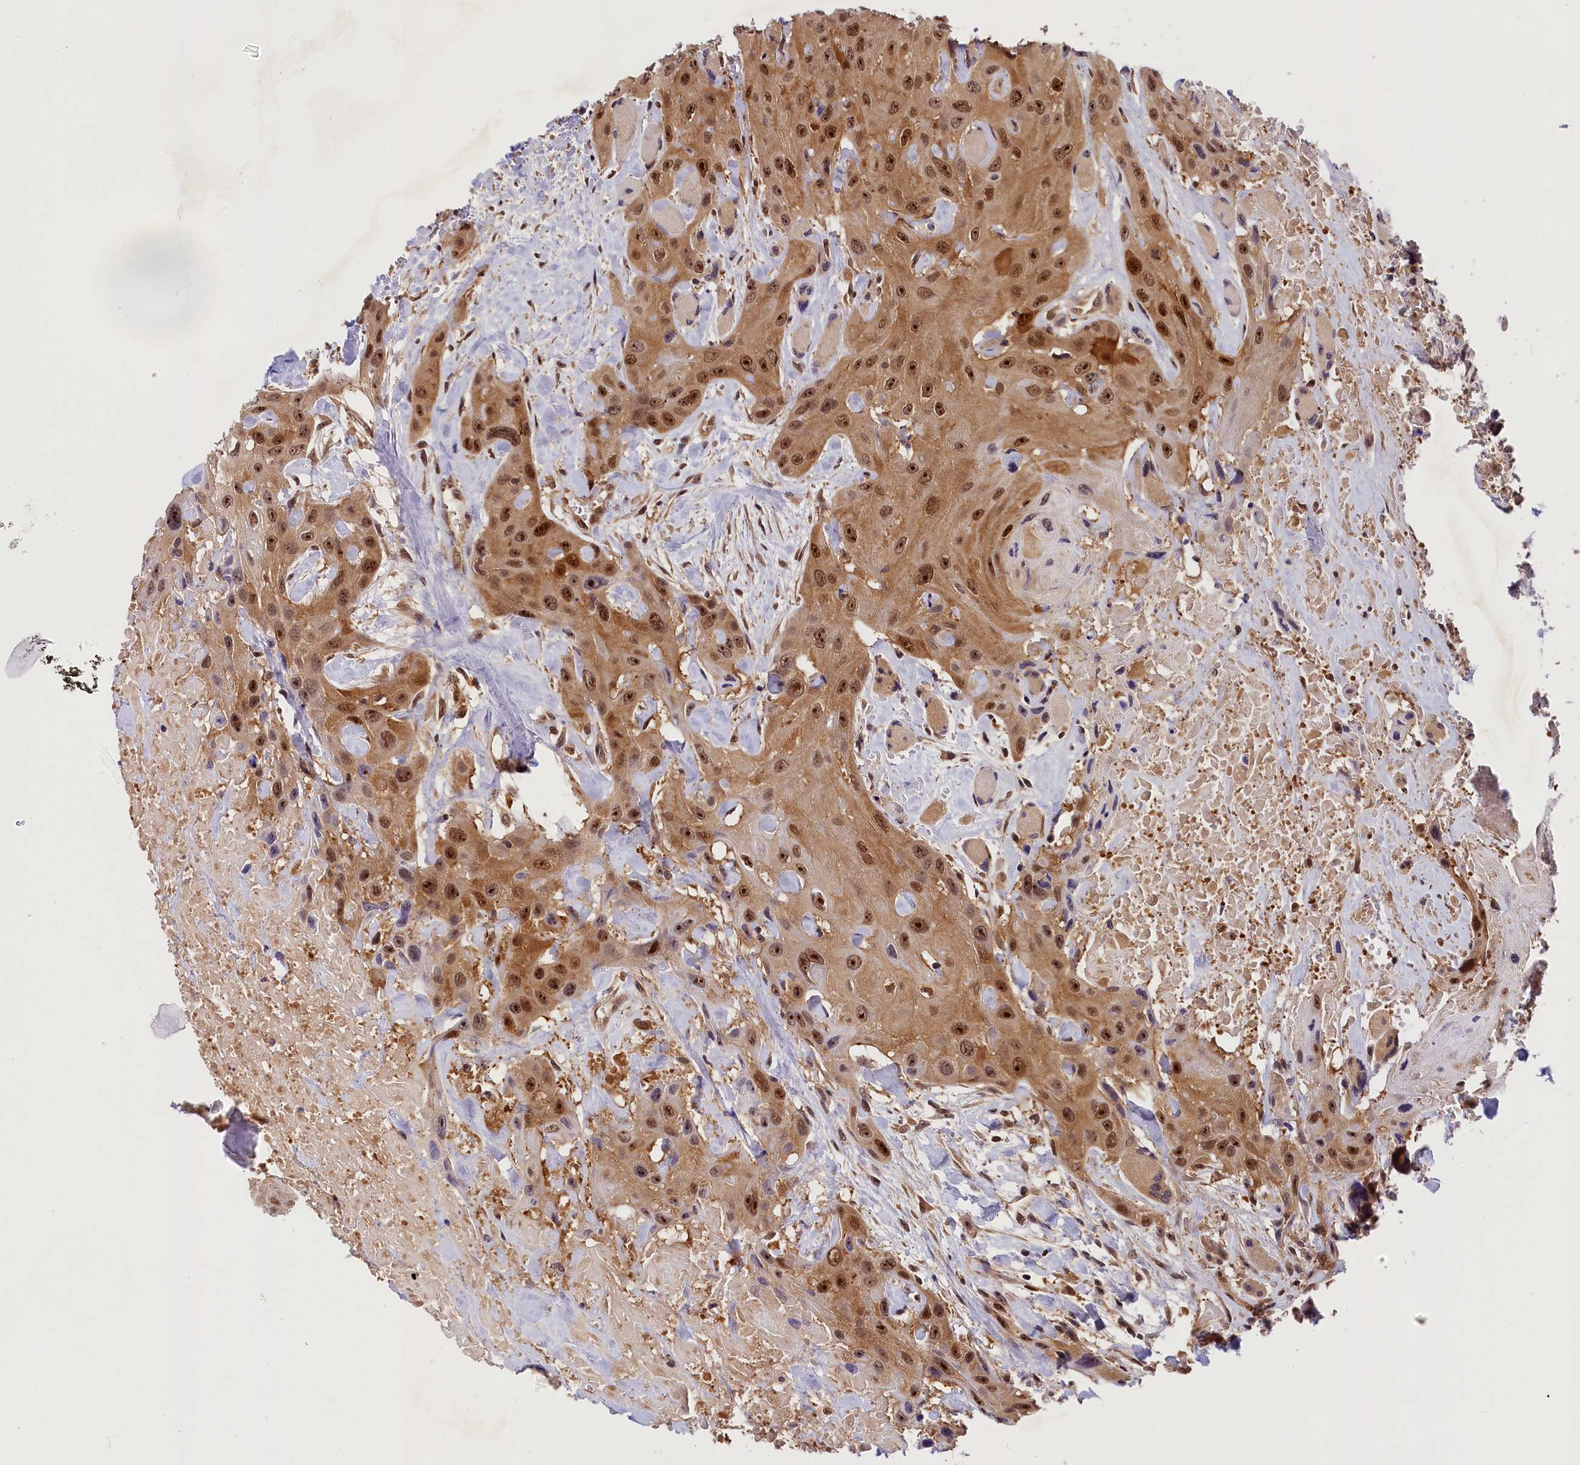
{"staining": {"intensity": "moderate", "quantity": ">75%", "location": "cytoplasmic/membranous,nuclear"}, "tissue": "head and neck cancer", "cell_type": "Tumor cells", "image_type": "cancer", "snomed": [{"axis": "morphology", "description": "Squamous cell carcinoma, NOS"}, {"axis": "topography", "description": "Head-Neck"}], "caption": "A photomicrograph of human head and neck cancer stained for a protein demonstrates moderate cytoplasmic/membranous and nuclear brown staining in tumor cells.", "gene": "EIF6", "patient": {"sex": "male", "age": 81}}